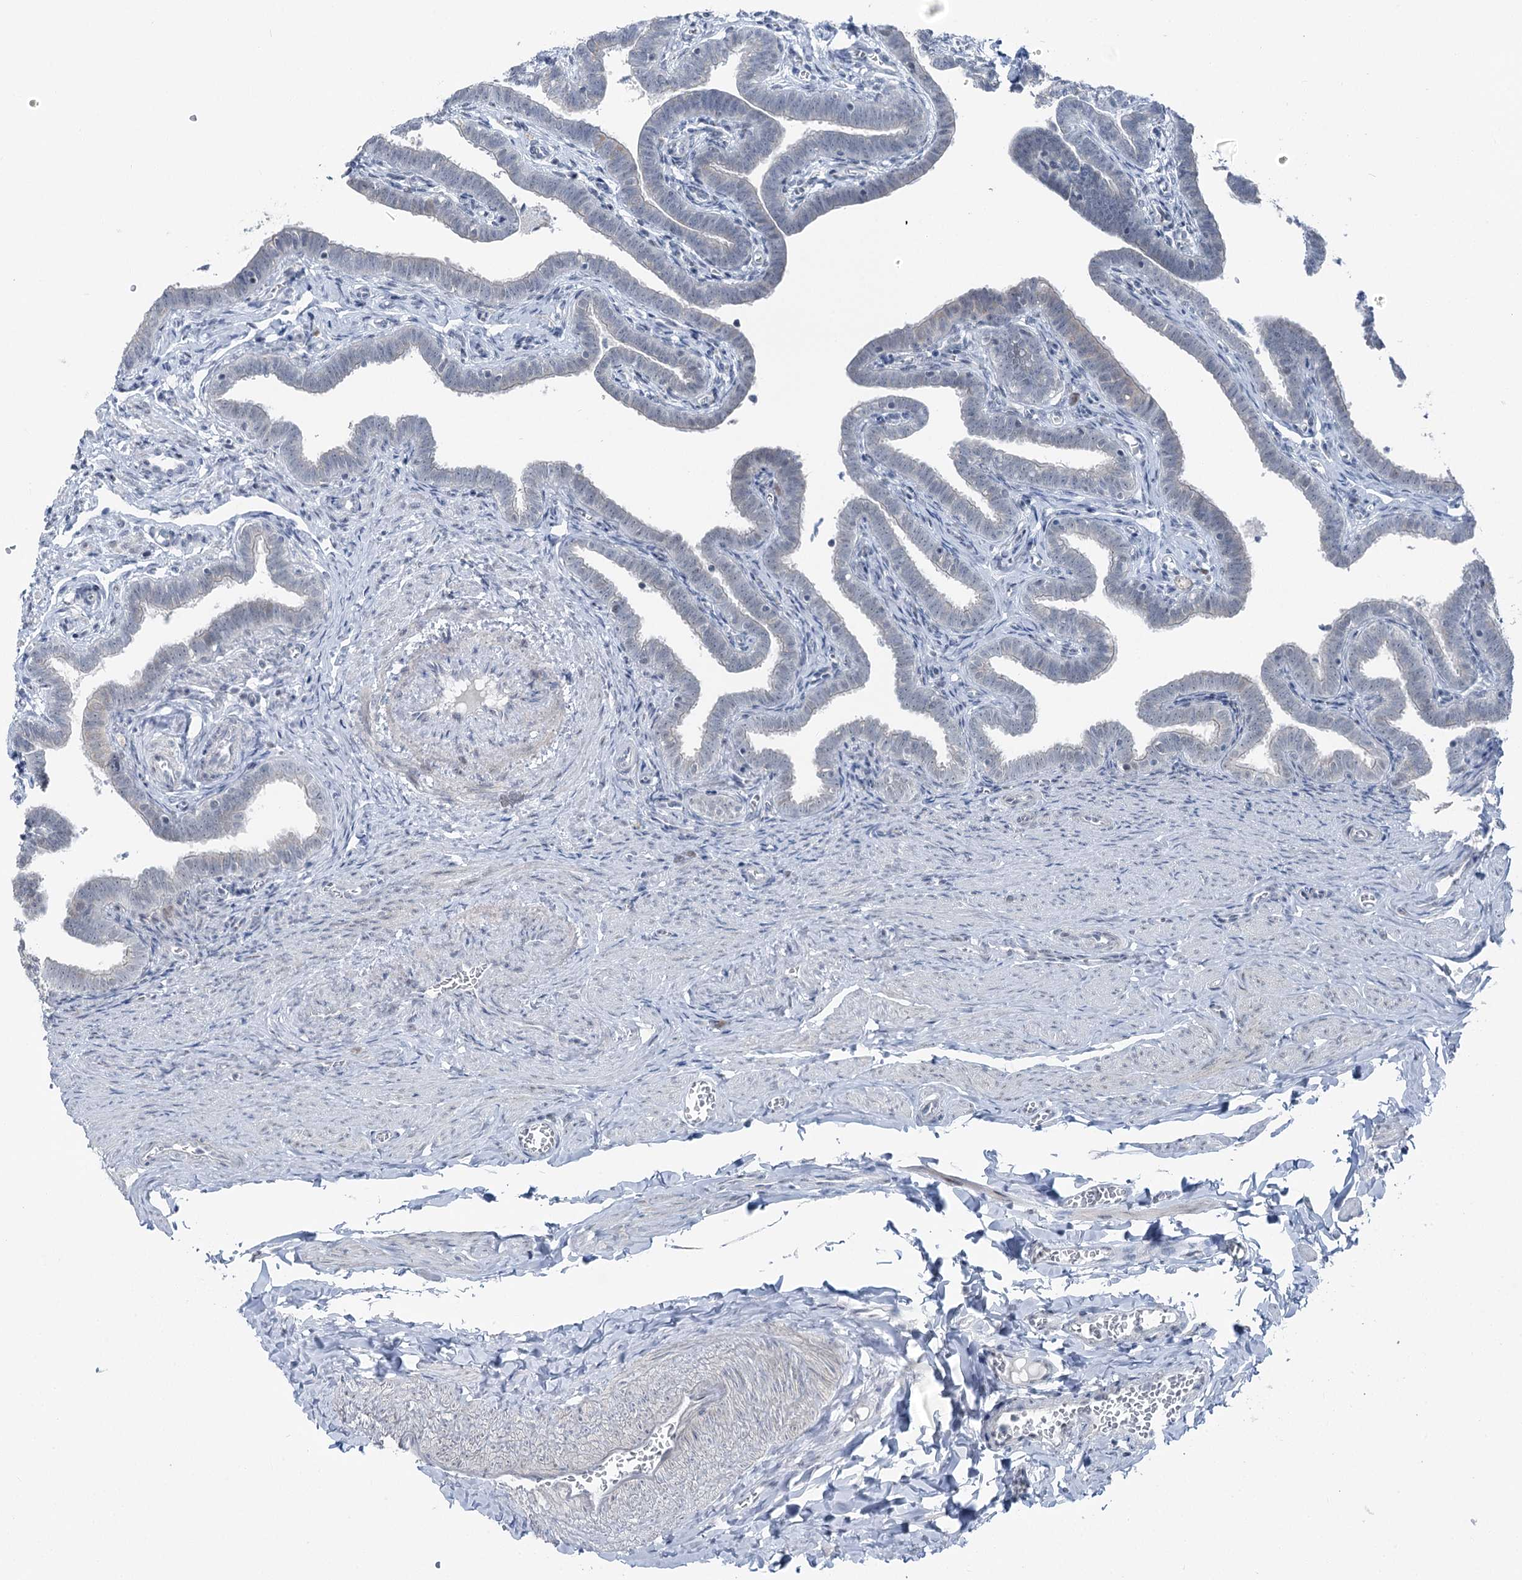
{"staining": {"intensity": "negative", "quantity": "none", "location": "none"}, "tissue": "fallopian tube", "cell_type": "Glandular cells", "image_type": "normal", "snomed": [{"axis": "morphology", "description": "Normal tissue, NOS"}, {"axis": "topography", "description": "Fallopian tube"}], "caption": "Glandular cells show no significant staining in unremarkable fallopian tube. The staining is performed using DAB (3,3'-diaminobenzidine) brown chromogen with nuclei counter-stained in using hematoxylin.", "gene": "STEEP1", "patient": {"sex": "female", "age": 36}}